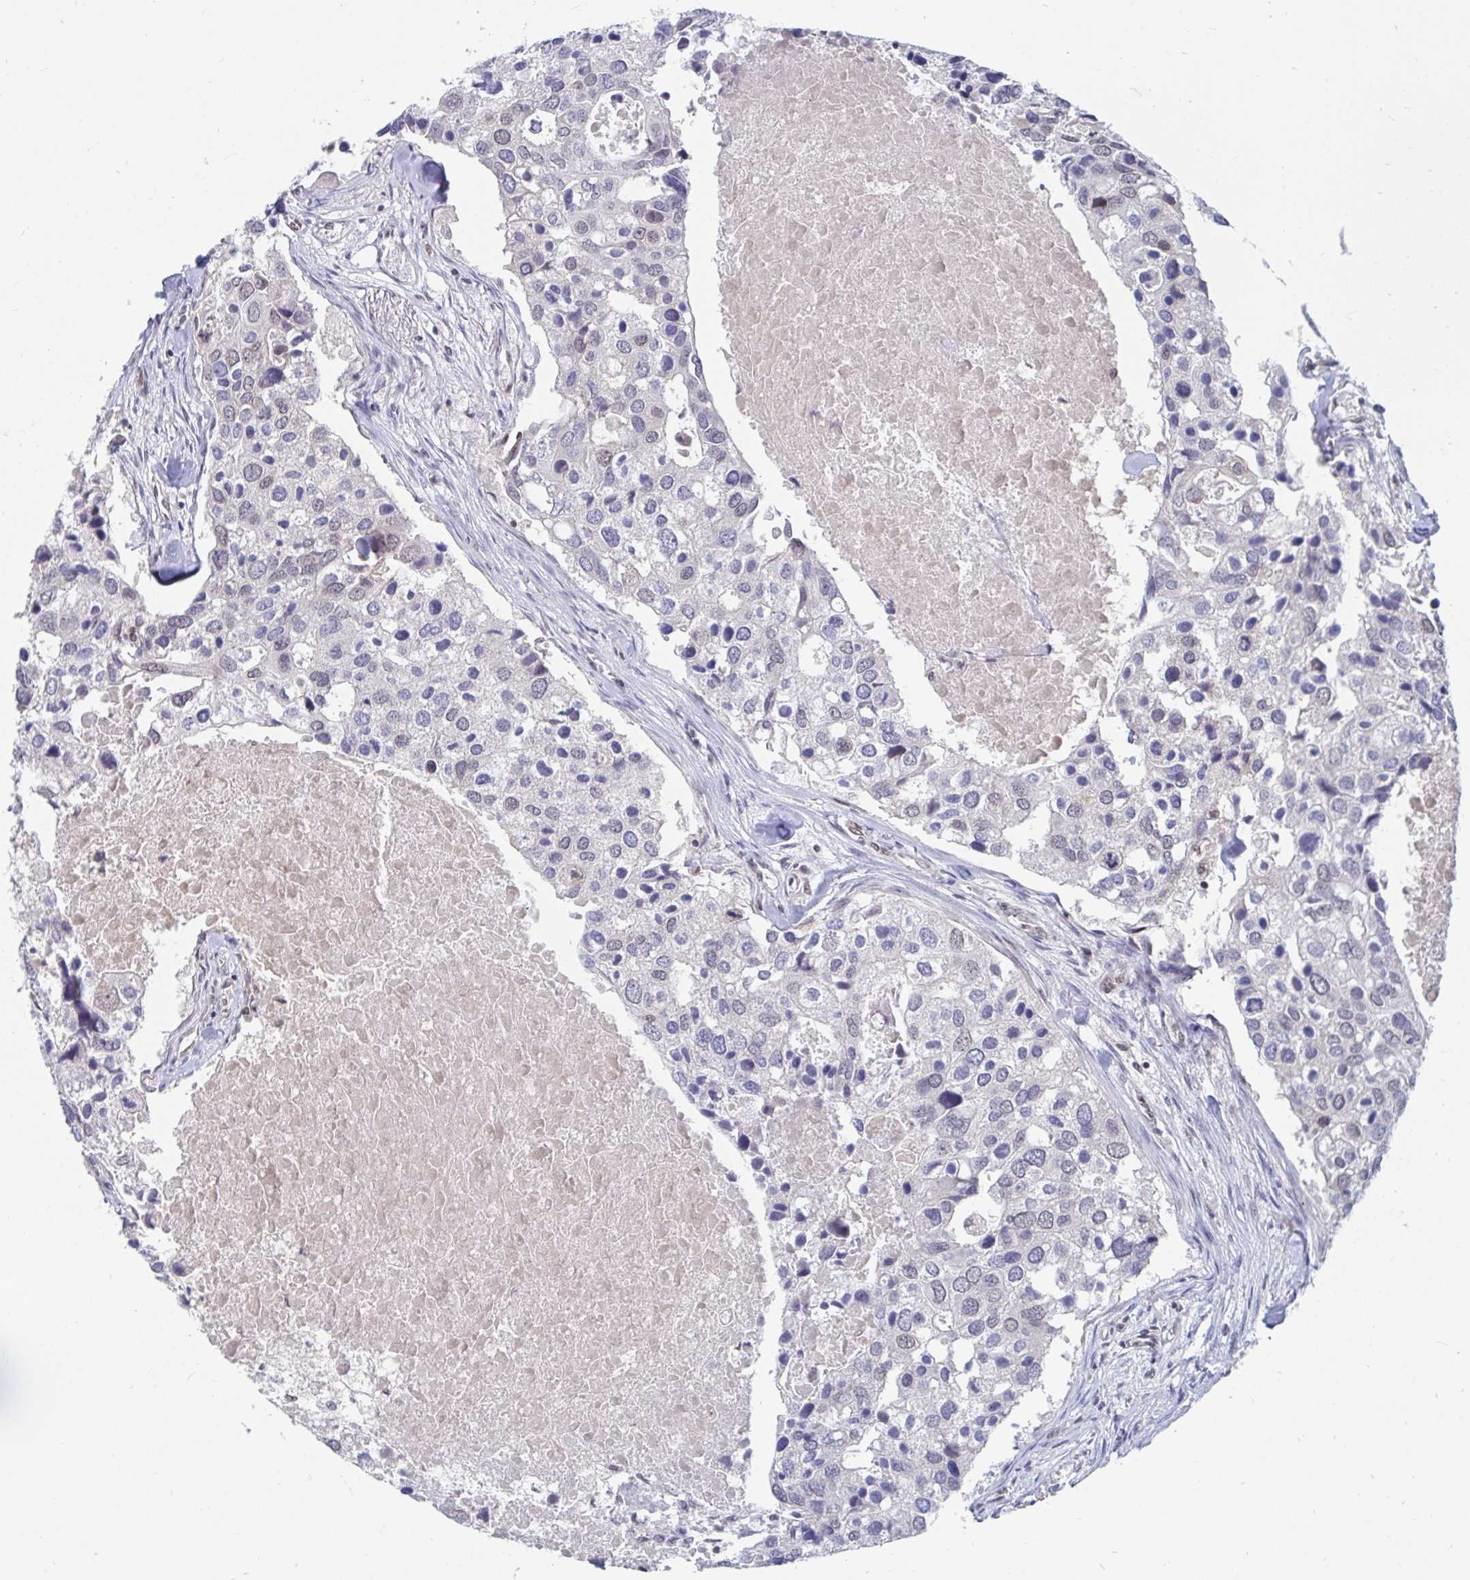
{"staining": {"intensity": "negative", "quantity": "none", "location": "none"}, "tissue": "breast cancer", "cell_type": "Tumor cells", "image_type": "cancer", "snomed": [{"axis": "morphology", "description": "Duct carcinoma"}, {"axis": "topography", "description": "Breast"}], "caption": "The immunohistochemistry (IHC) histopathology image has no significant staining in tumor cells of breast cancer (infiltrating ductal carcinoma) tissue.", "gene": "TRIP12", "patient": {"sex": "female", "age": 83}}